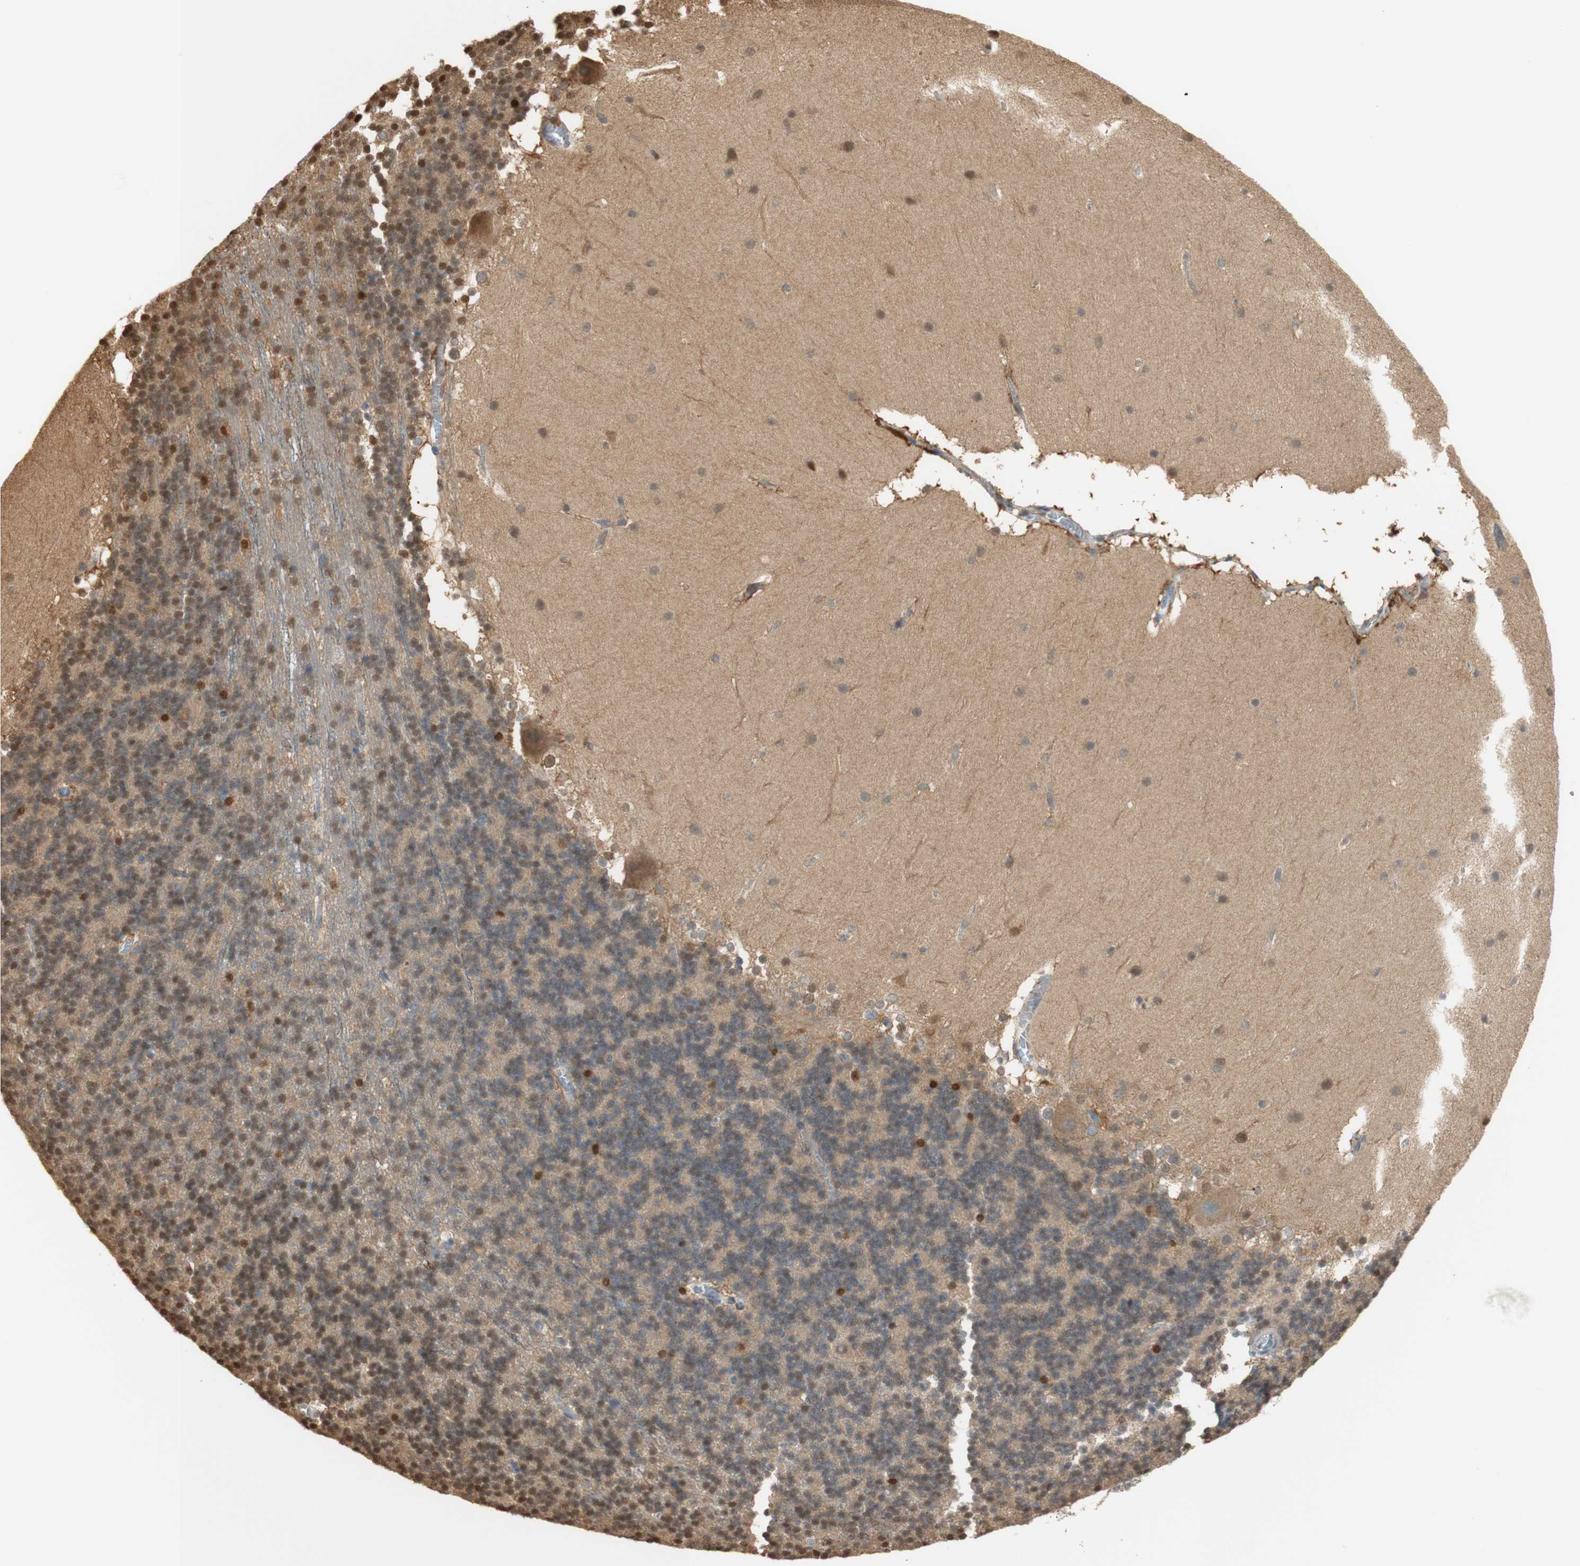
{"staining": {"intensity": "moderate", "quantity": "<25%", "location": "cytoplasmic/membranous,nuclear"}, "tissue": "cerebellum", "cell_type": "Cells in granular layer", "image_type": "normal", "snomed": [{"axis": "morphology", "description": "Normal tissue, NOS"}, {"axis": "topography", "description": "Cerebellum"}], "caption": "The image exhibits immunohistochemical staining of benign cerebellum. There is moderate cytoplasmic/membranous,nuclear expression is present in approximately <25% of cells in granular layer. Immunohistochemistry (ihc) stains the protein of interest in brown and the nuclei are stained blue.", "gene": "NAP1L4", "patient": {"sex": "female", "age": 19}}